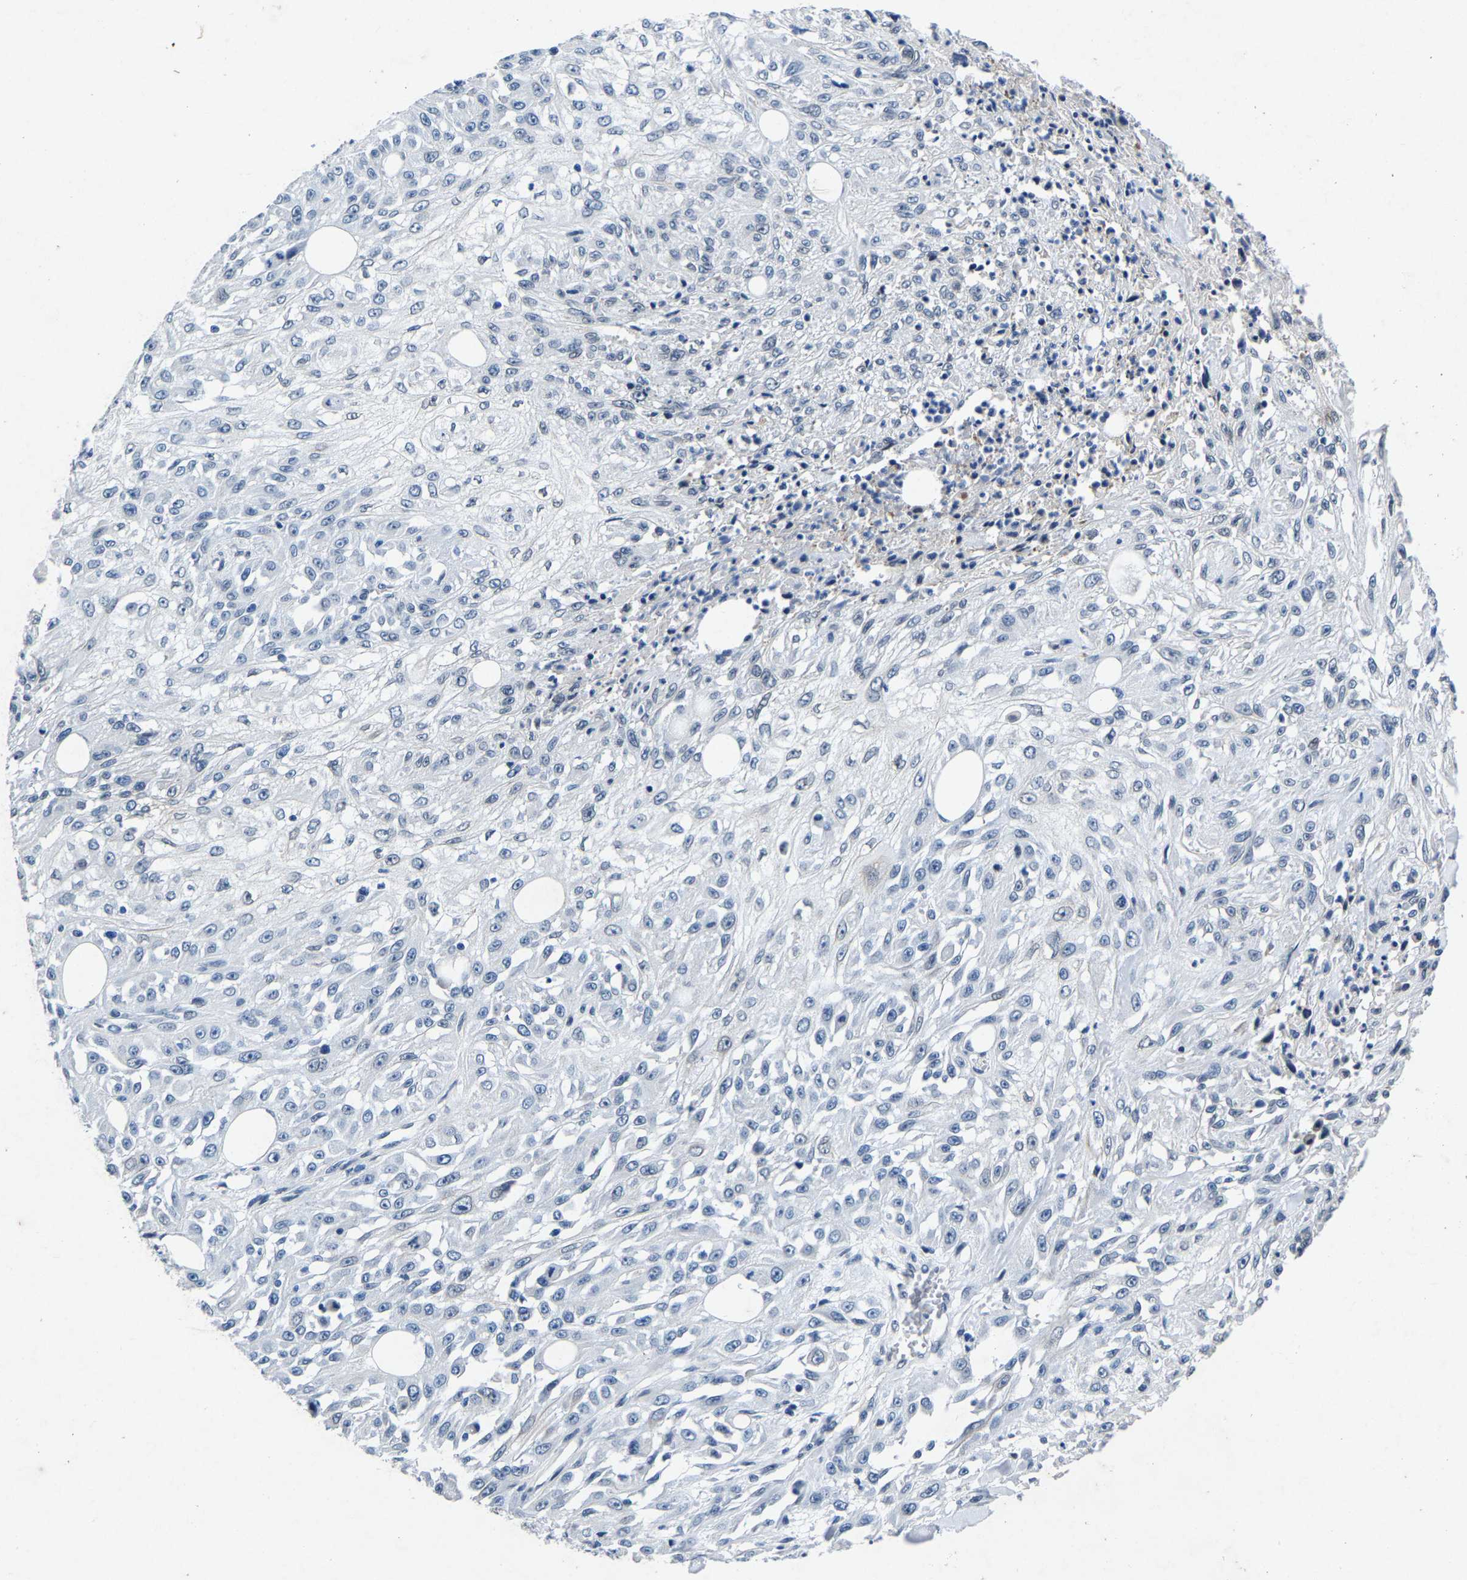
{"staining": {"intensity": "negative", "quantity": "none", "location": "none"}, "tissue": "skin cancer", "cell_type": "Tumor cells", "image_type": "cancer", "snomed": [{"axis": "morphology", "description": "Squamous cell carcinoma, NOS"}, {"axis": "morphology", "description": "Squamous cell carcinoma, metastatic, NOS"}, {"axis": "topography", "description": "Skin"}, {"axis": "topography", "description": "Lymph node"}], "caption": "A high-resolution photomicrograph shows IHC staining of skin cancer (squamous cell carcinoma), which reveals no significant staining in tumor cells.", "gene": "UBN2", "patient": {"sex": "male", "age": 75}}